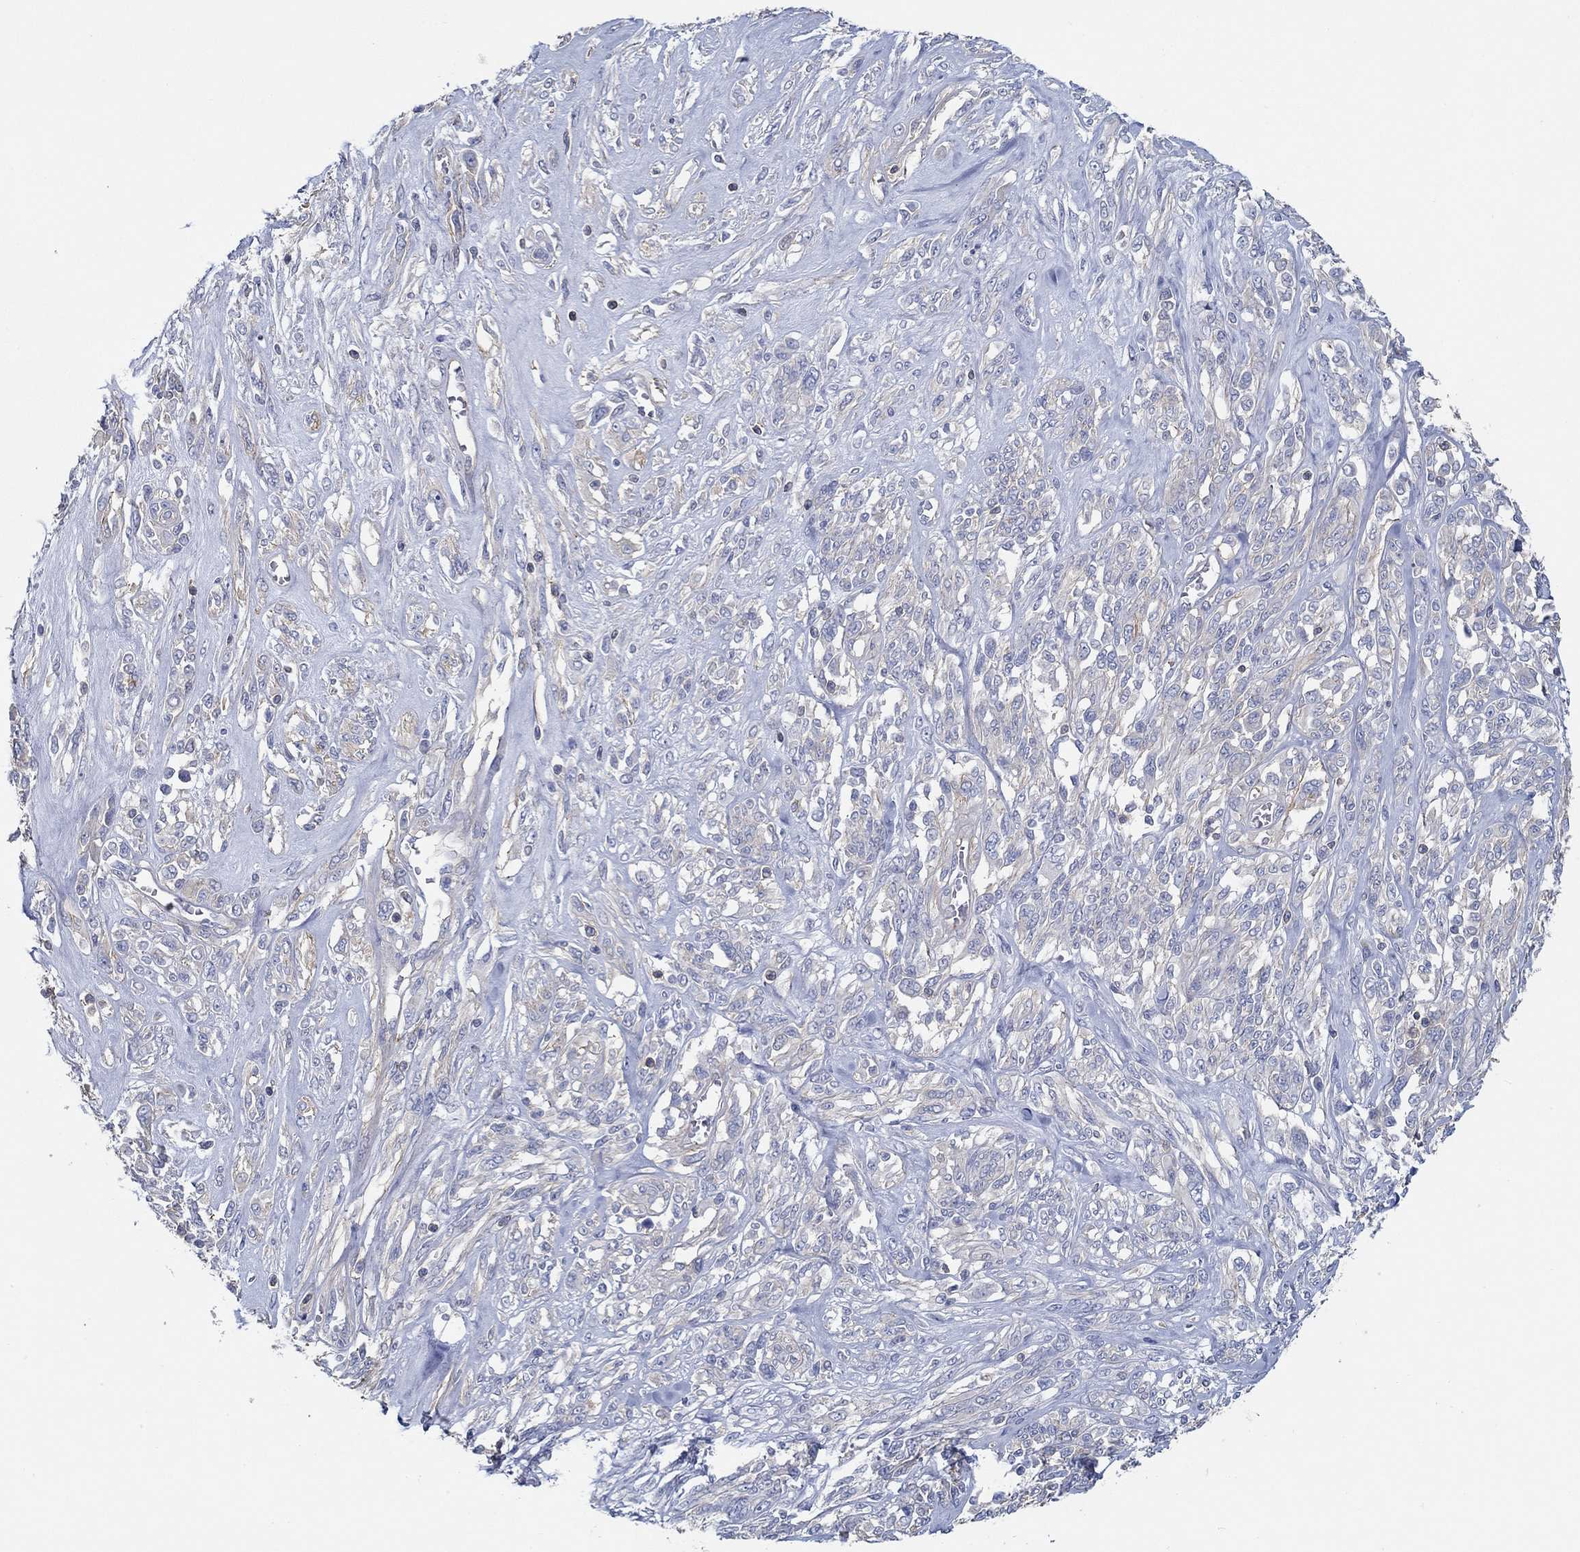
{"staining": {"intensity": "negative", "quantity": "none", "location": "none"}, "tissue": "melanoma", "cell_type": "Tumor cells", "image_type": "cancer", "snomed": [{"axis": "morphology", "description": "Malignant melanoma, NOS"}, {"axis": "topography", "description": "Skin"}], "caption": "Tumor cells are negative for protein expression in human malignant melanoma. The staining is performed using DAB brown chromogen with nuclei counter-stained in using hematoxylin.", "gene": "BBOF1", "patient": {"sex": "female", "age": 91}}